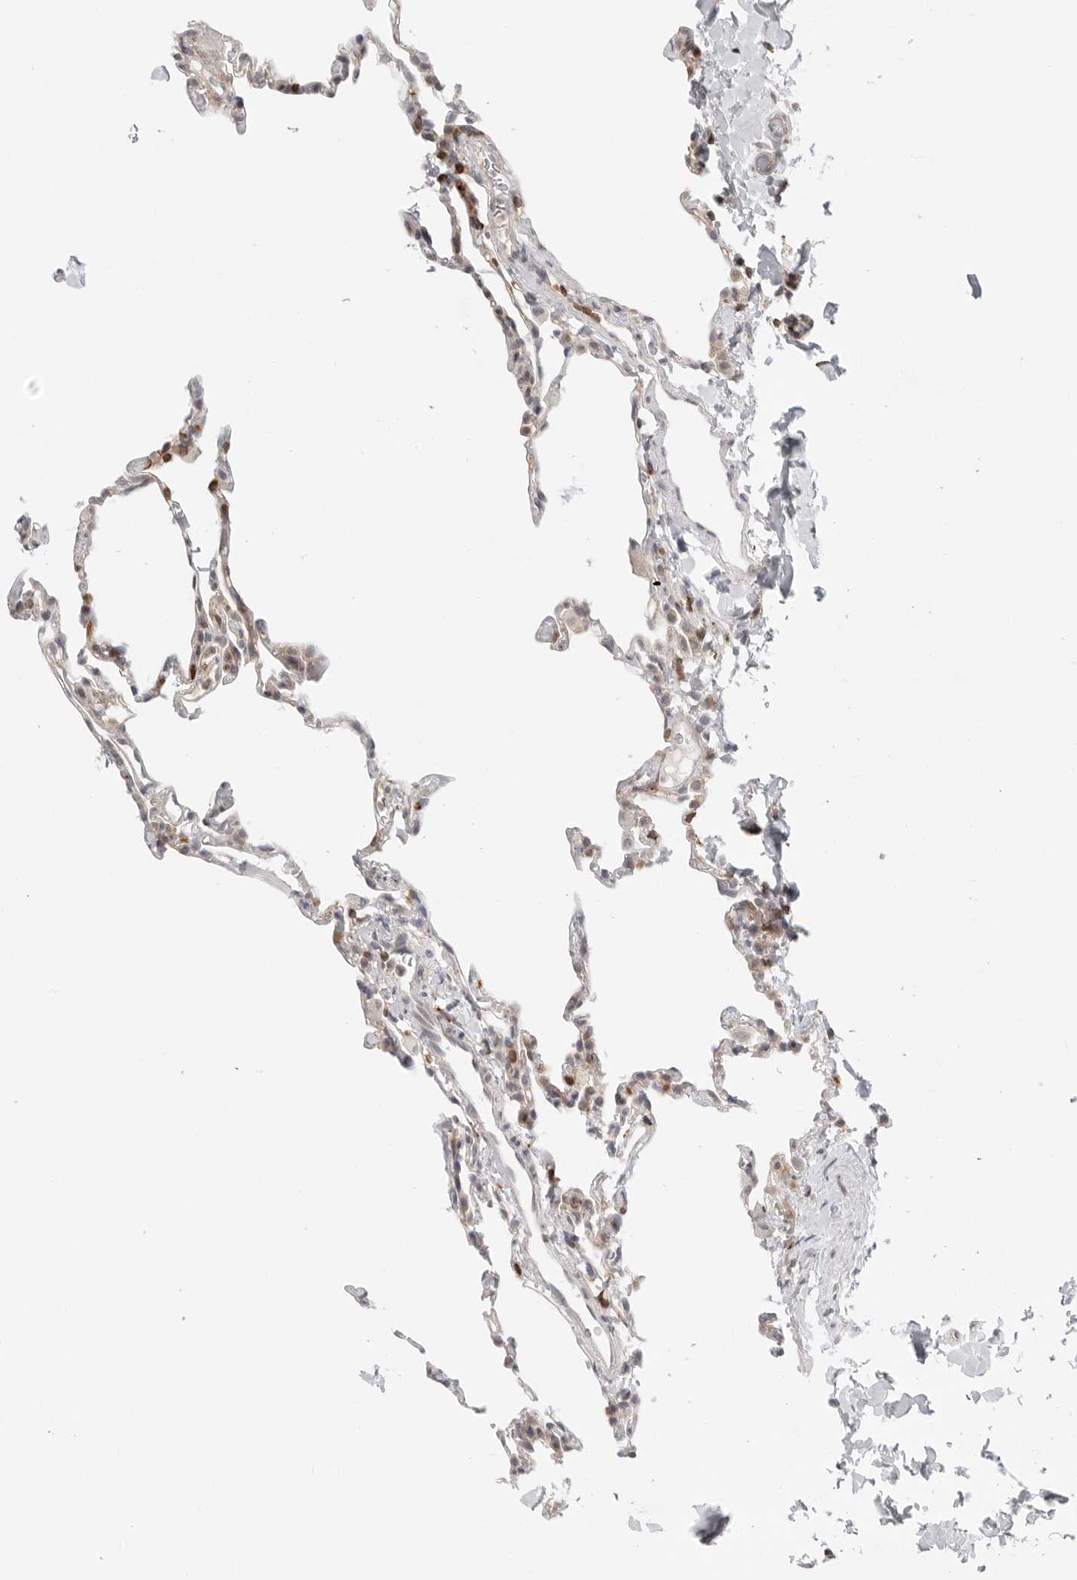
{"staining": {"intensity": "negative", "quantity": "none", "location": "none"}, "tissue": "lung", "cell_type": "Alveolar cells", "image_type": "normal", "snomed": [{"axis": "morphology", "description": "Normal tissue, NOS"}, {"axis": "topography", "description": "Lung"}], "caption": "The immunohistochemistry micrograph has no significant positivity in alveolar cells of lung.", "gene": "SH3KBP1", "patient": {"sex": "male", "age": 20}}